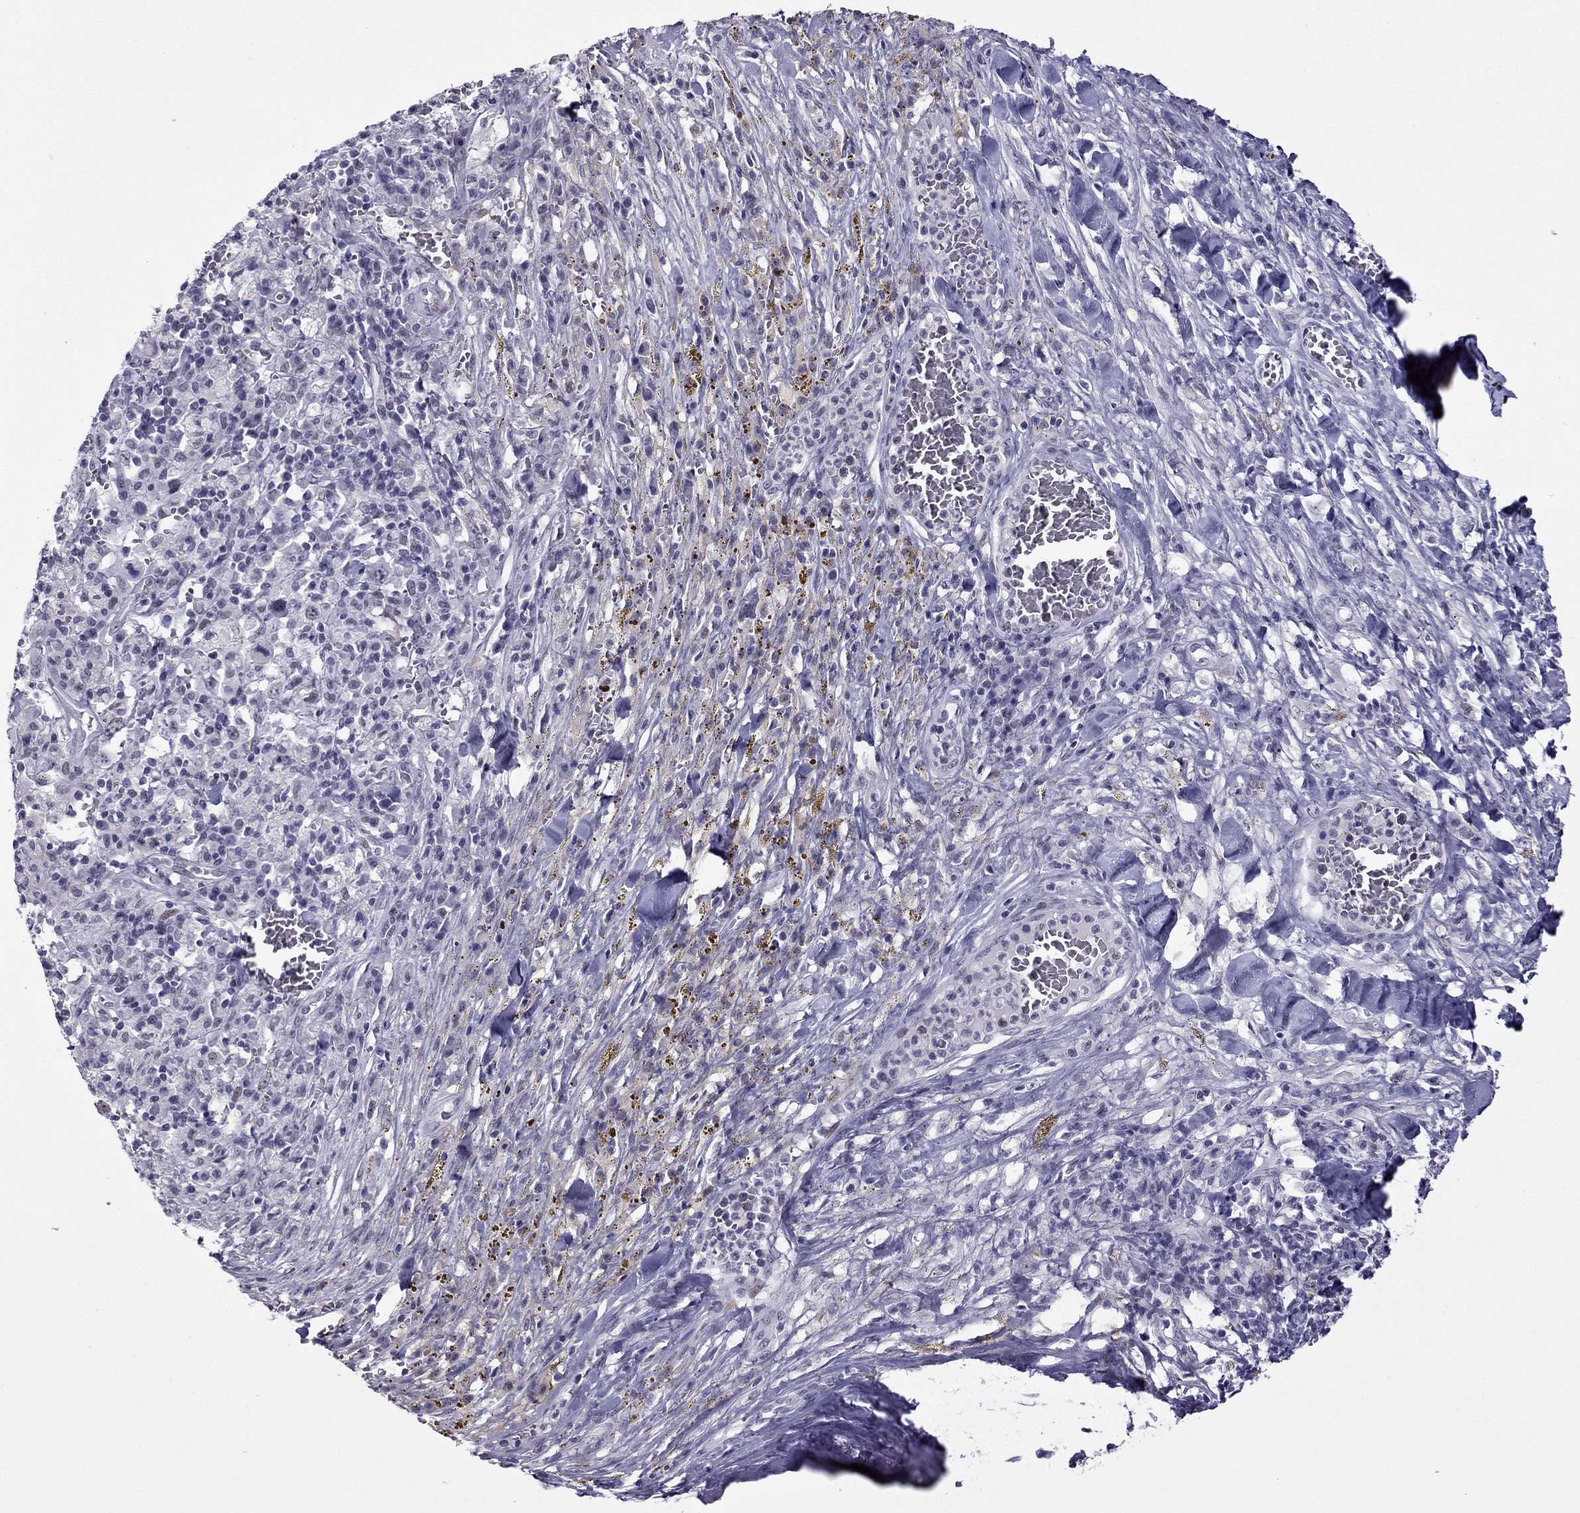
{"staining": {"intensity": "negative", "quantity": "none", "location": "none"}, "tissue": "melanoma", "cell_type": "Tumor cells", "image_type": "cancer", "snomed": [{"axis": "morphology", "description": "Malignant melanoma, NOS"}, {"axis": "topography", "description": "Skin"}], "caption": "The histopathology image displays no significant staining in tumor cells of melanoma. (Brightfield microscopy of DAB (3,3'-diaminobenzidine) immunohistochemistry at high magnification).", "gene": "MYLK3", "patient": {"sex": "female", "age": 91}}